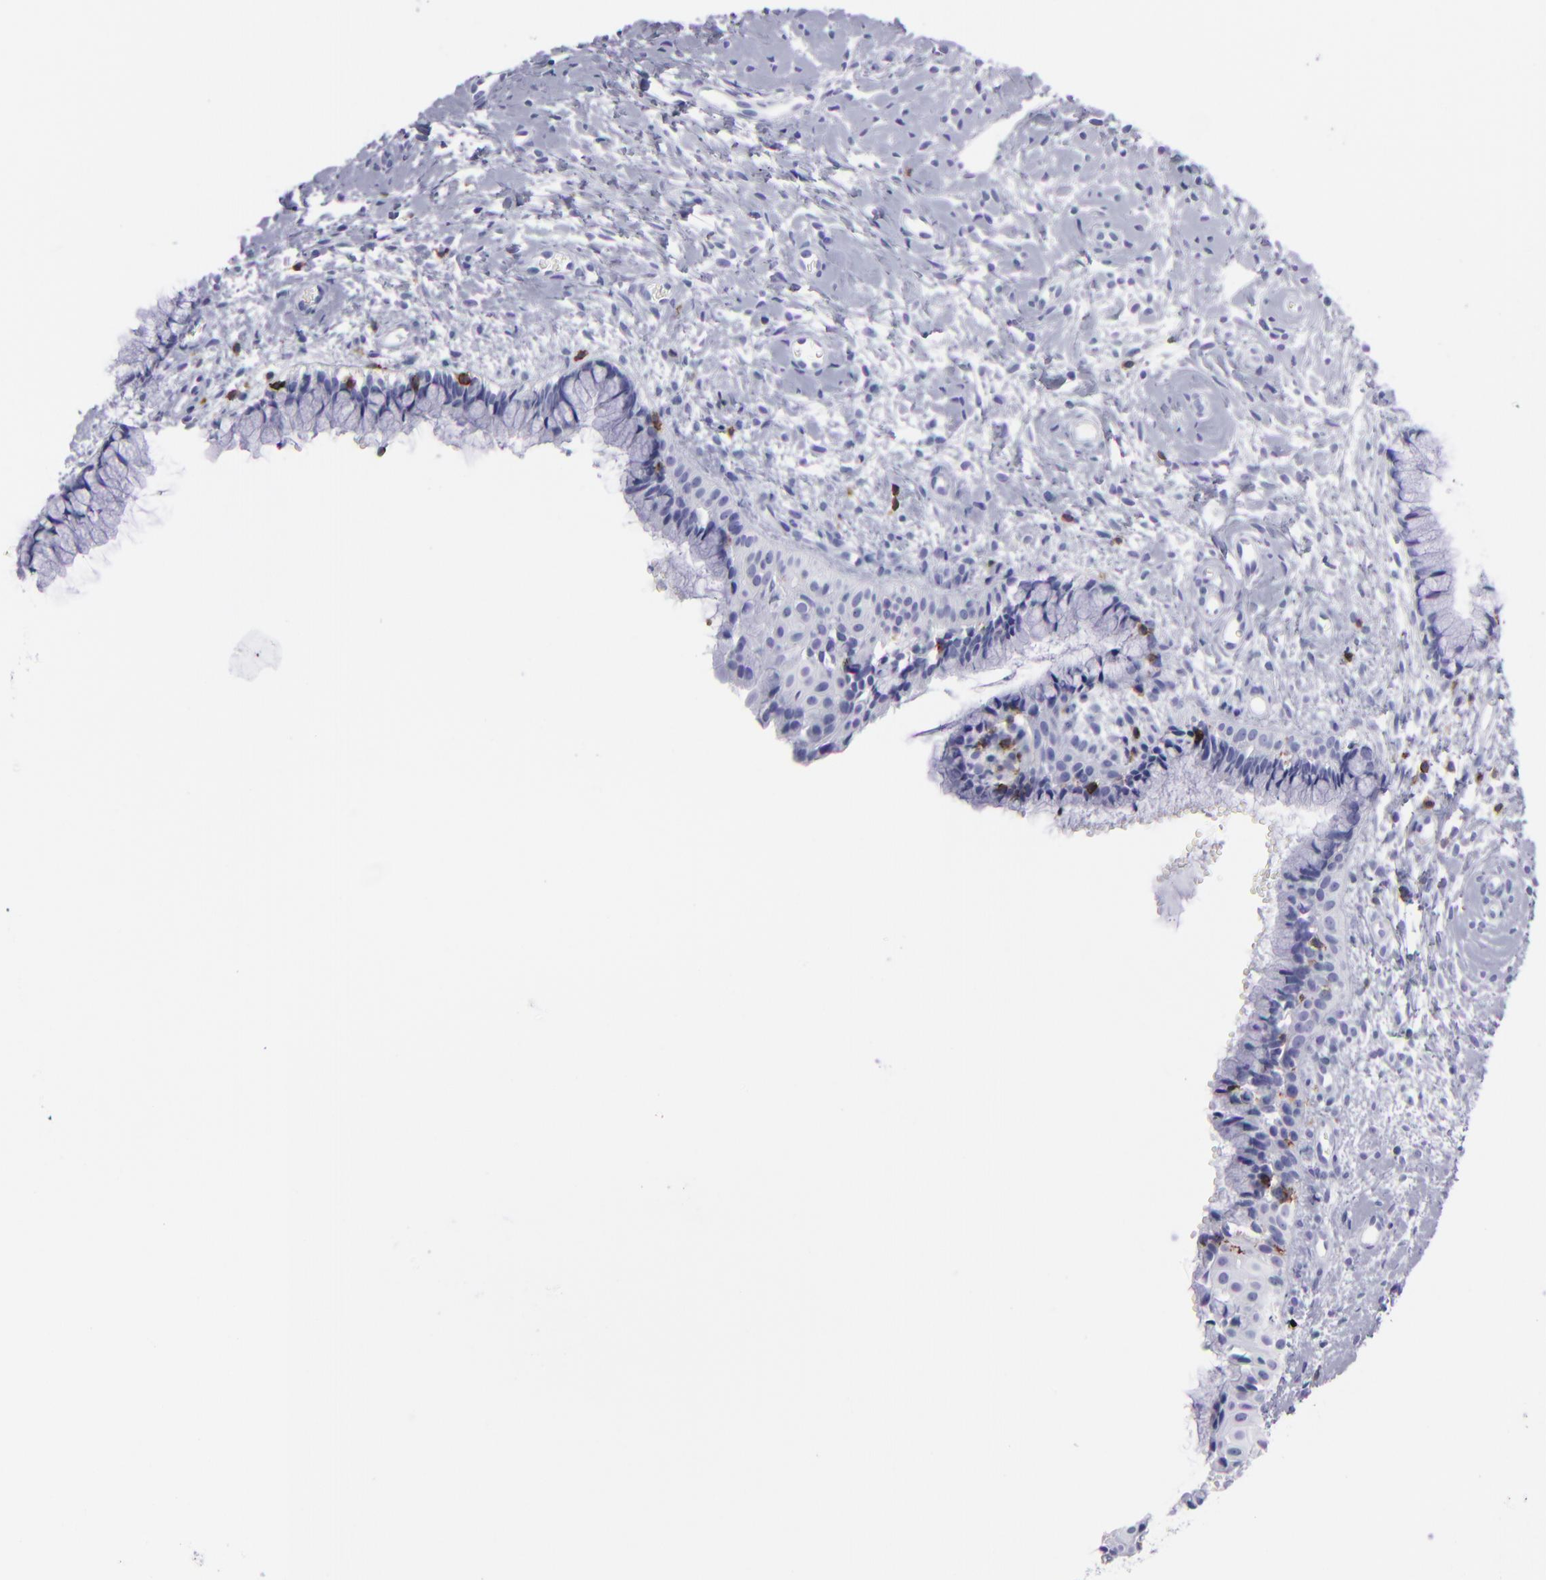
{"staining": {"intensity": "negative", "quantity": "none", "location": "none"}, "tissue": "cervix", "cell_type": "Glandular cells", "image_type": "normal", "snomed": [{"axis": "morphology", "description": "Normal tissue, NOS"}, {"axis": "topography", "description": "Cervix"}], "caption": "The histopathology image displays no staining of glandular cells in benign cervix.", "gene": "CD6", "patient": {"sex": "female", "age": 46}}